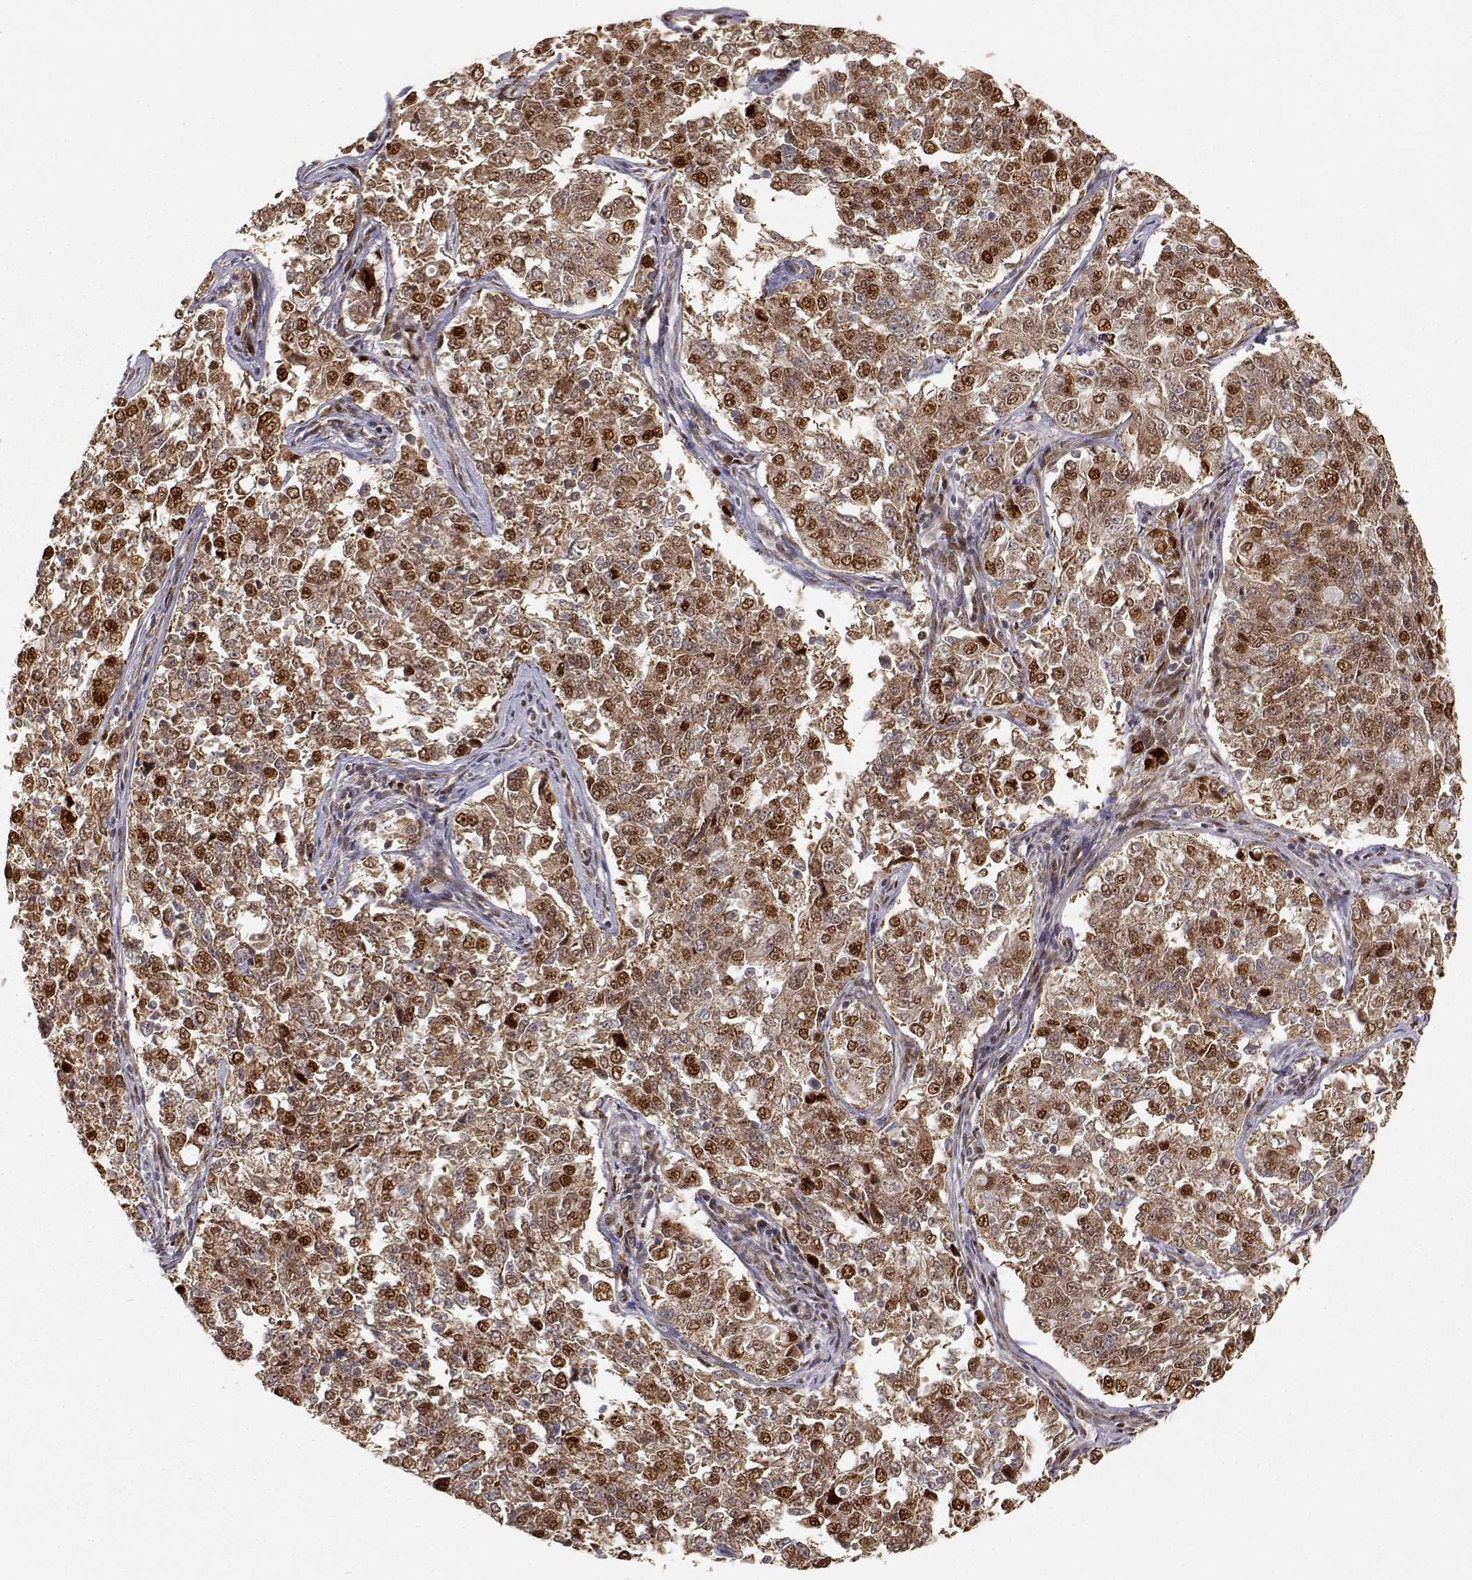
{"staining": {"intensity": "strong", "quantity": ">75%", "location": "cytoplasmic/membranous,nuclear"}, "tissue": "endometrial cancer", "cell_type": "Tumor cells", "image_type": "cancer", "snomed": [{"axis": "morphology", "description": "Adenocarcinoma, NOS"}, {"axis": "topography", "description": "Endometrium"}], "caption": "High-magnification brightfield microscopy of endometrial cancer (adenocarcinoma) stained with DAB (brown) and counterstained with hematoxylin (blue). tumor cells exhibit strong cytoplasmic/membranous and nuclear expression is present in approximately>75% of cells. The protein is shown in brown color, while the nuclei are stained blue.", "gene": "BRCA1", "patient": {"sex": "female", "age": 43}}